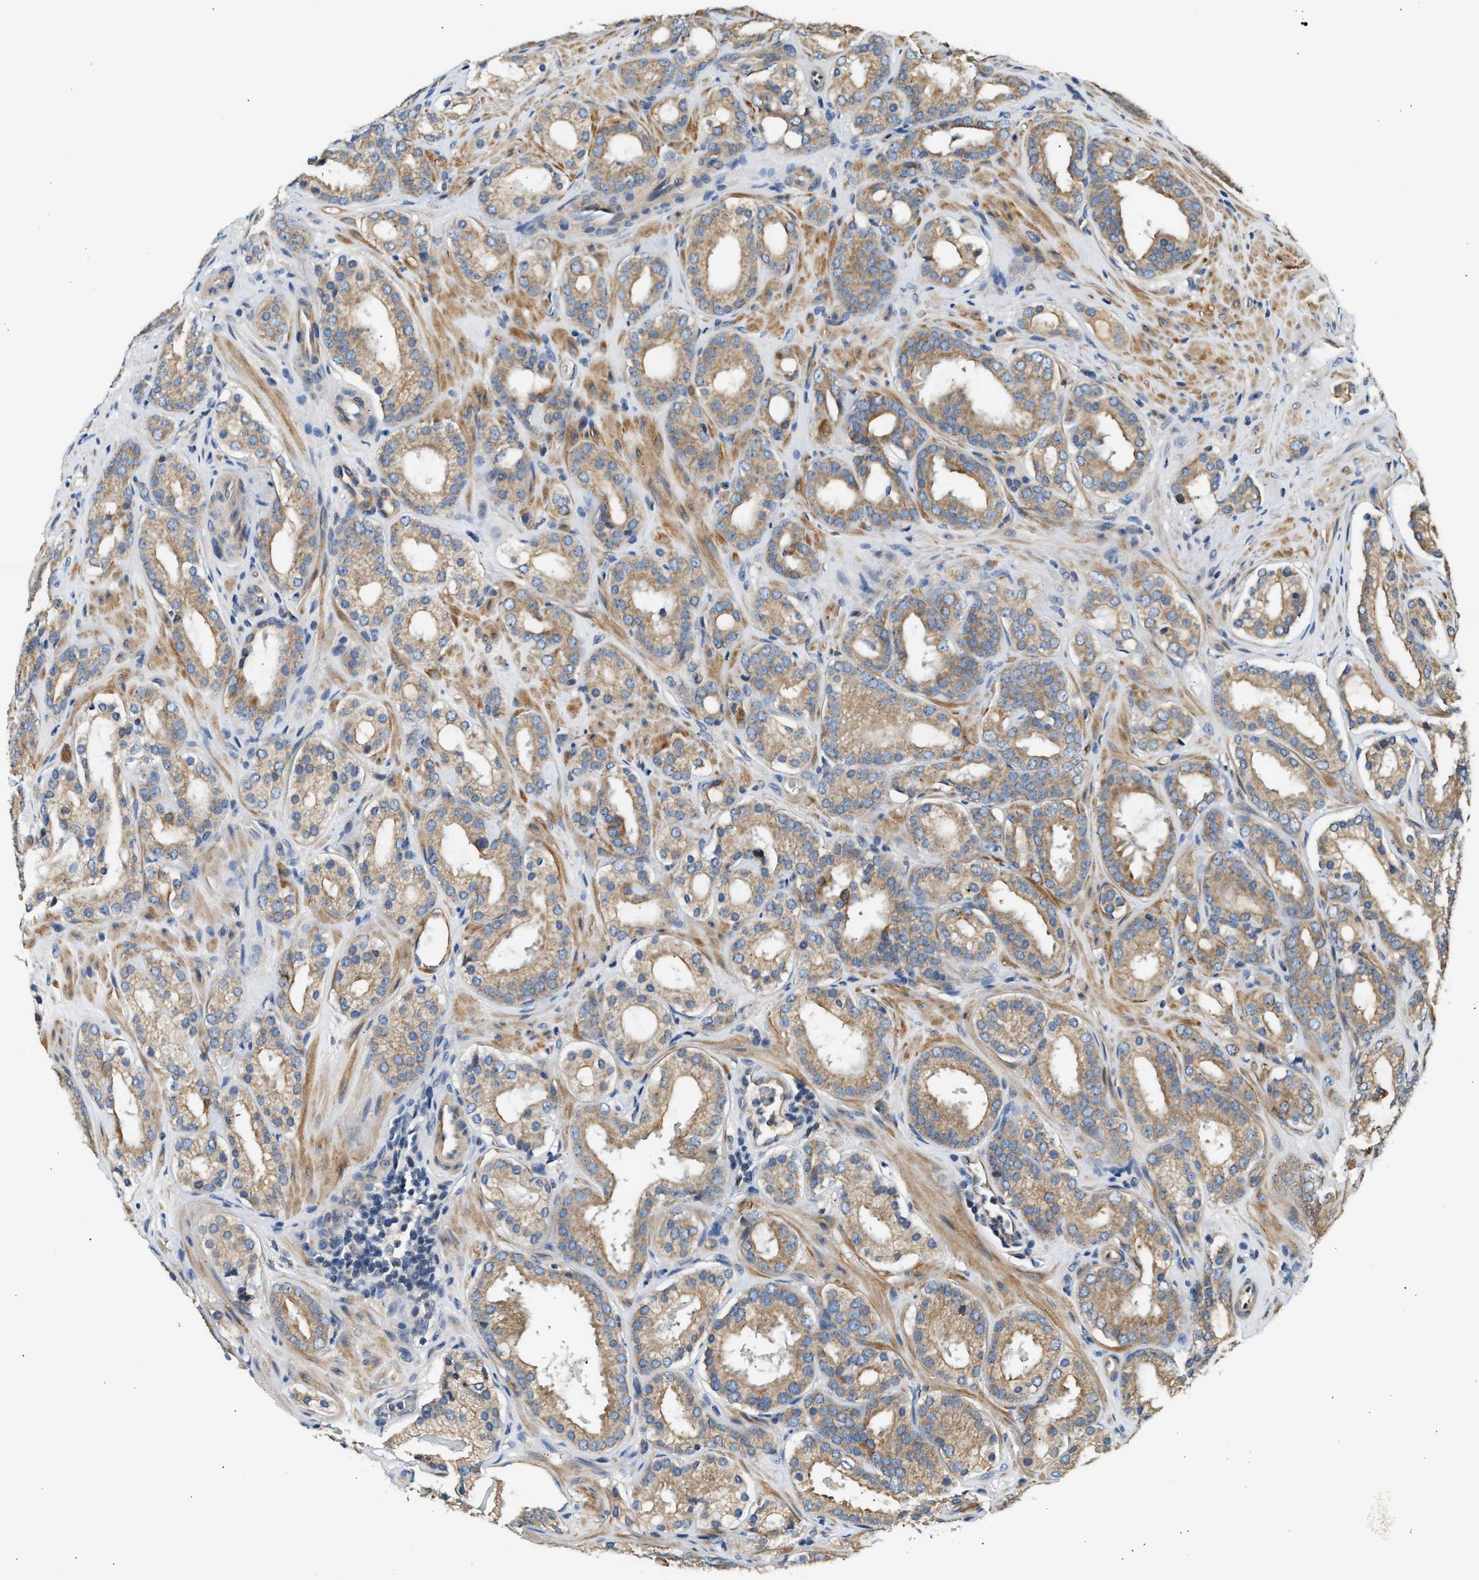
{"staining": {"intensity": "weak", "quantity": ">75%", "location": "cytoplasmic/membranous"}, "tissue": "prostate cancer", "cell_type": "Tumor cells", "image_type": "cancer", "snomed": [{"axis": "morphology", "description": "Adenocarcinoma, Low grade"}, {"axis": "topography", "description": "Prostate"}], "caption": "High-power microscopy captured an immunohistochemistry (IHC) photomicrograph of prostate cancer (adenocarcinoma (low-grade)), revealing weak cytoplasmic/membranous positivity in approximately >75% of tumor cells.", "gene": "WDR31", "patient": {"sex": "male", "age": 69}}